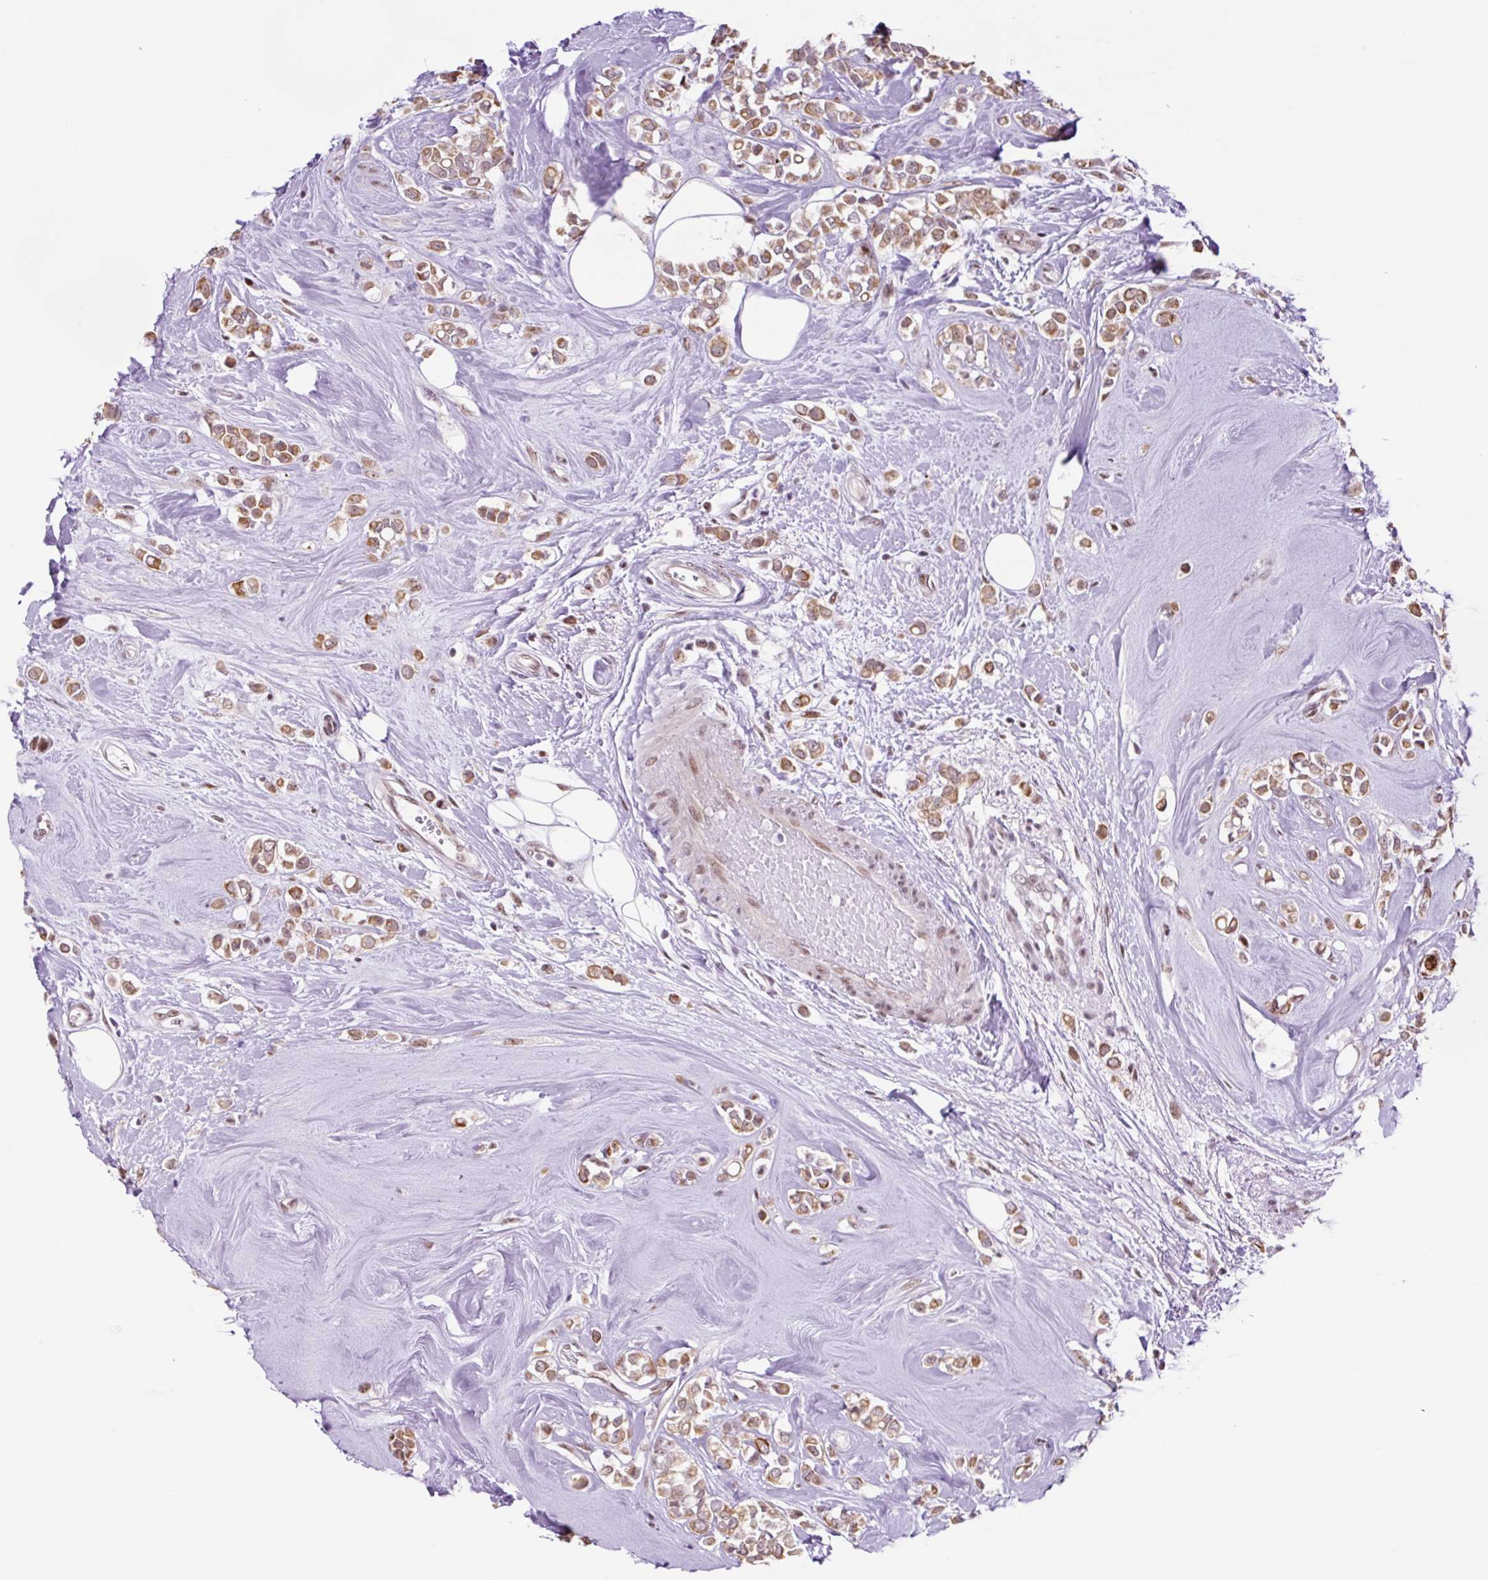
{"staining": {"intensity": "moderate", "quantity": ">75%", "location": "nuclear"}, "tissue": "breast cancer", "cell_type": "Tumor cells", "image_type": "cancer", "snomed": [{"axis": "morphology", "description": "Lobular carcinoma"}, {"axis": "topography", "description": "Breast"}], "caption": "Immunohistochemical staining of human breast lobular carcinoma demonstrates medium levels of moderate nuclear protein staining in approximately >75% of tumor cells.", "gene": "TAF1A", "patient": {"sex": "female", "age": 68}}